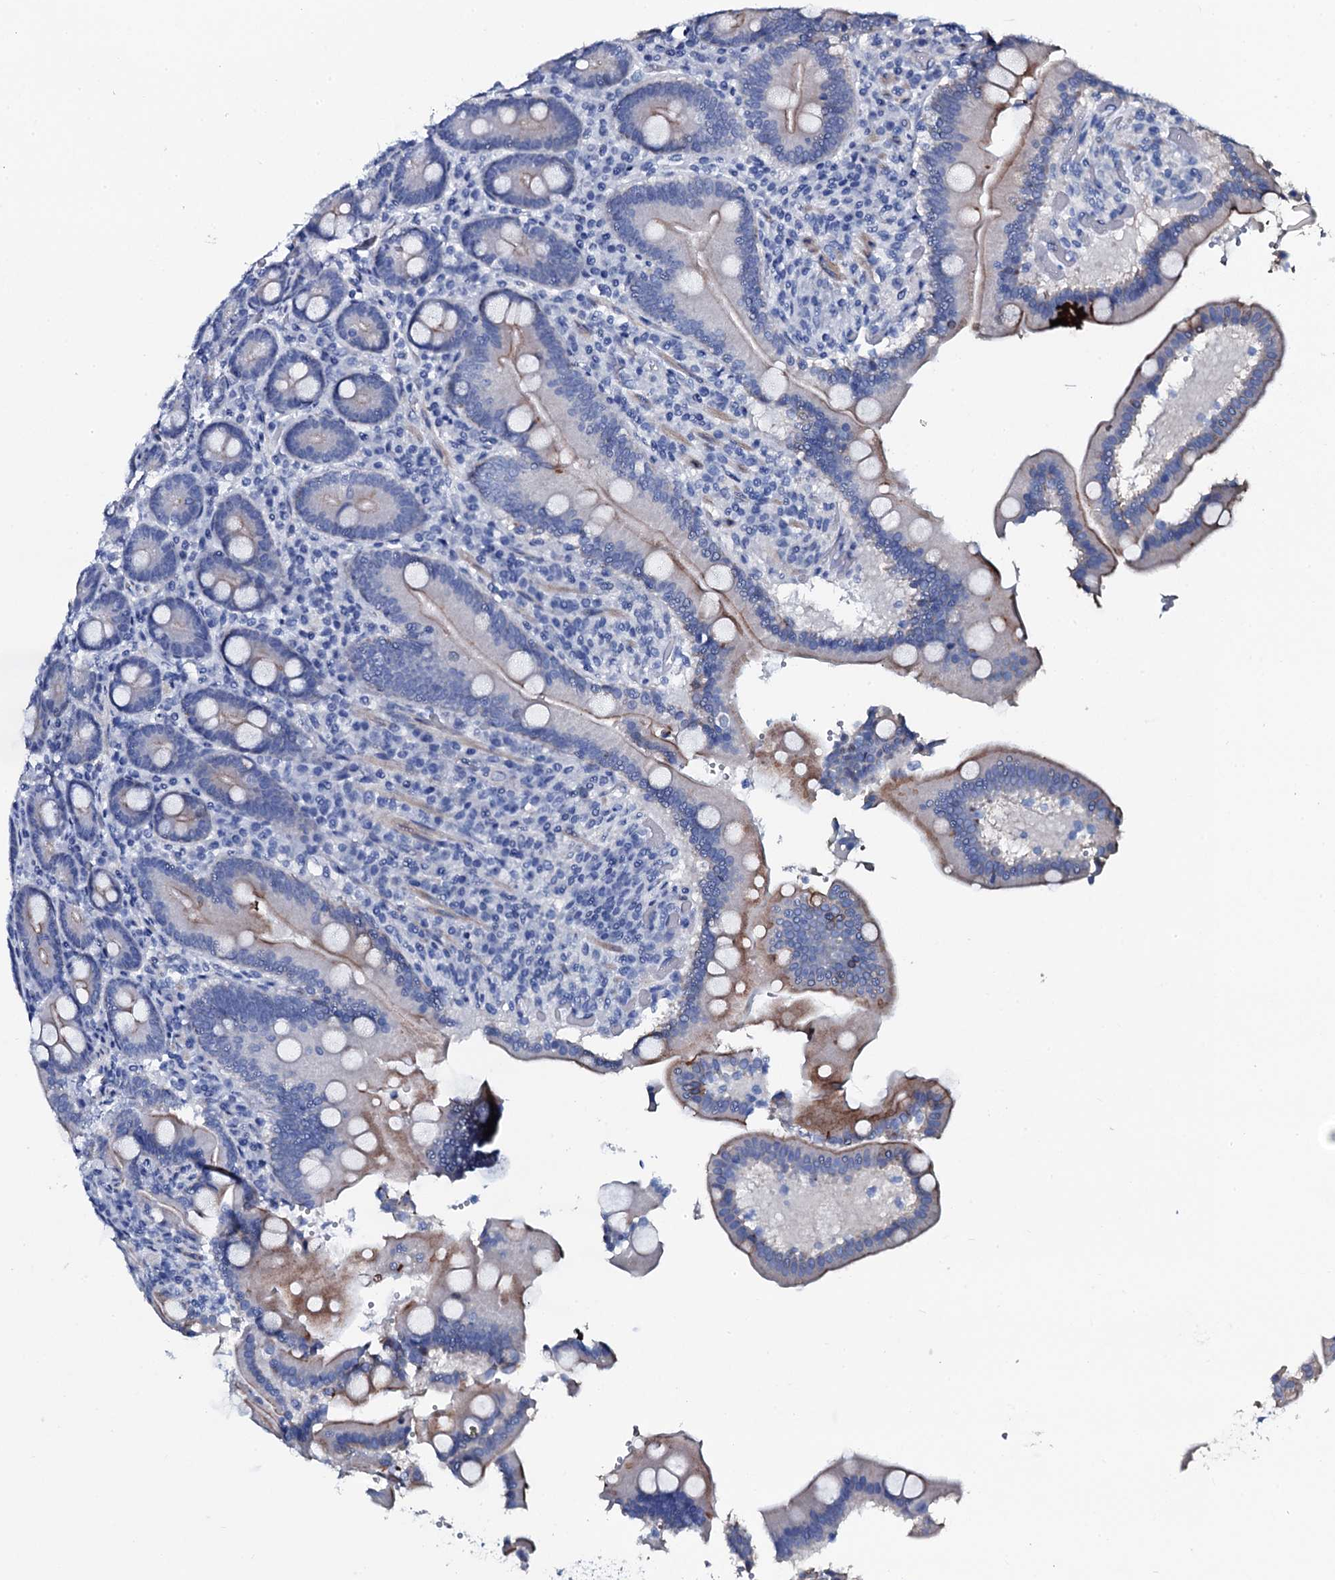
{"staining": {"intensity": "strong", "quantity": "<25%", "location": "cytoplasmic/membranous"}, "tissue": "duodenum", "cell_type": "Glandular cells", "image_type": "normal", "snomed": [{"axis": "morphology", "description": "Normal tissue, NOS"}, {"axis": "topography", "description": "Duodenum"}], "caption": "An image showing strong cytoplasmic/membranous expression in approximately <25% of glandular cells in benign duodenum, as visualized by brown immunohistochemical staining.", "gene": "GYS2", "patient": {"sex": "female", "age": 62}}